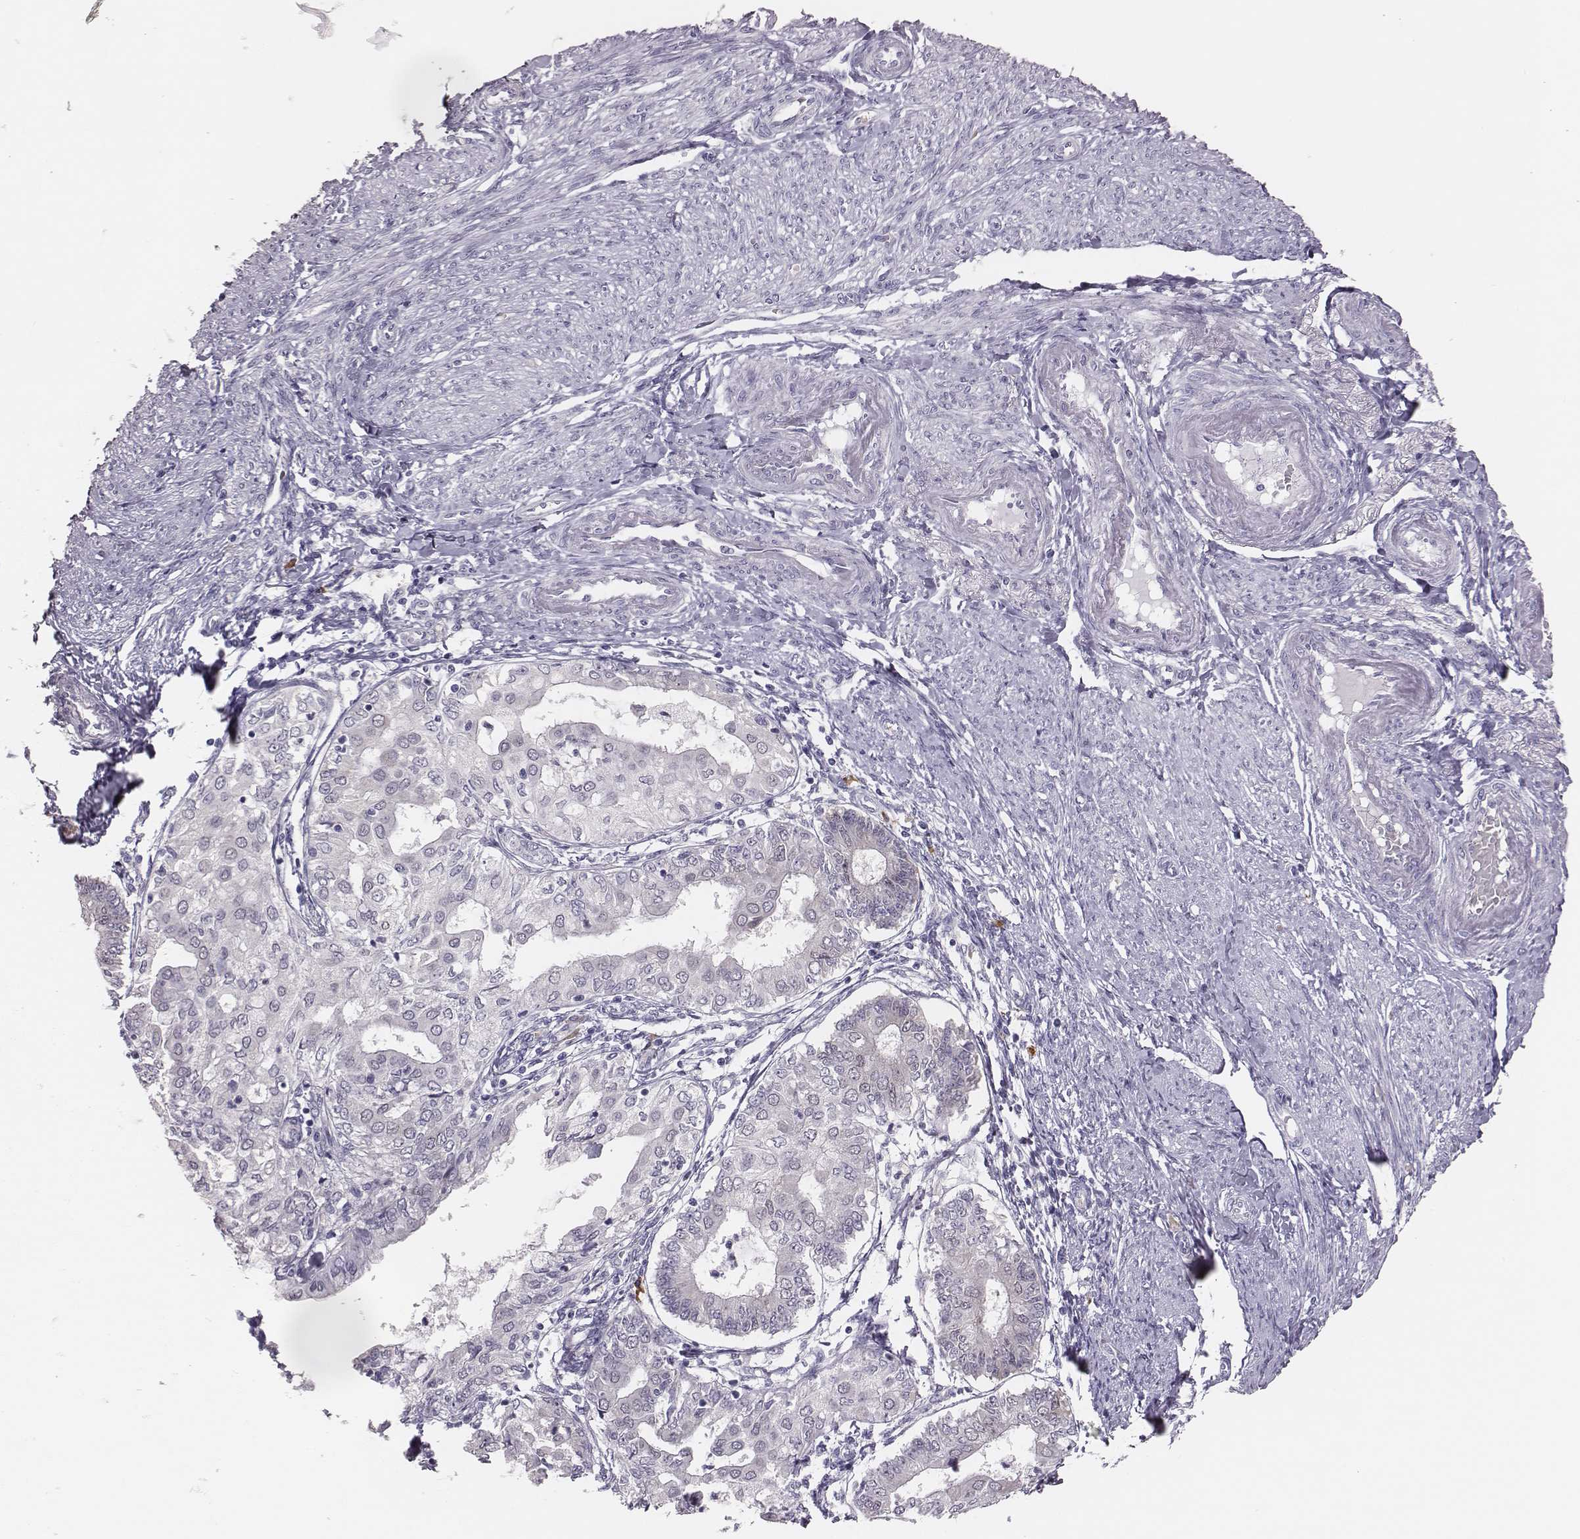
{"staining": {"intensity": "negative", "quantity": "none", "location": "none"}, "tissue": "endometrial cancer", "cell_type": "Tumor cells", "image_type": "cancer", "snomed": [{"axis": "morphology", "description": "Adenocarcinoma, NOS"}, {"axis": "topography", "description": "Endometrium"}], "caption": "Endometrial cancer was stained to show a protein in brown. There is no significant expression in tumor cells.", "gene": "PBK", "patient": {"sex": "female", "age": 68}}